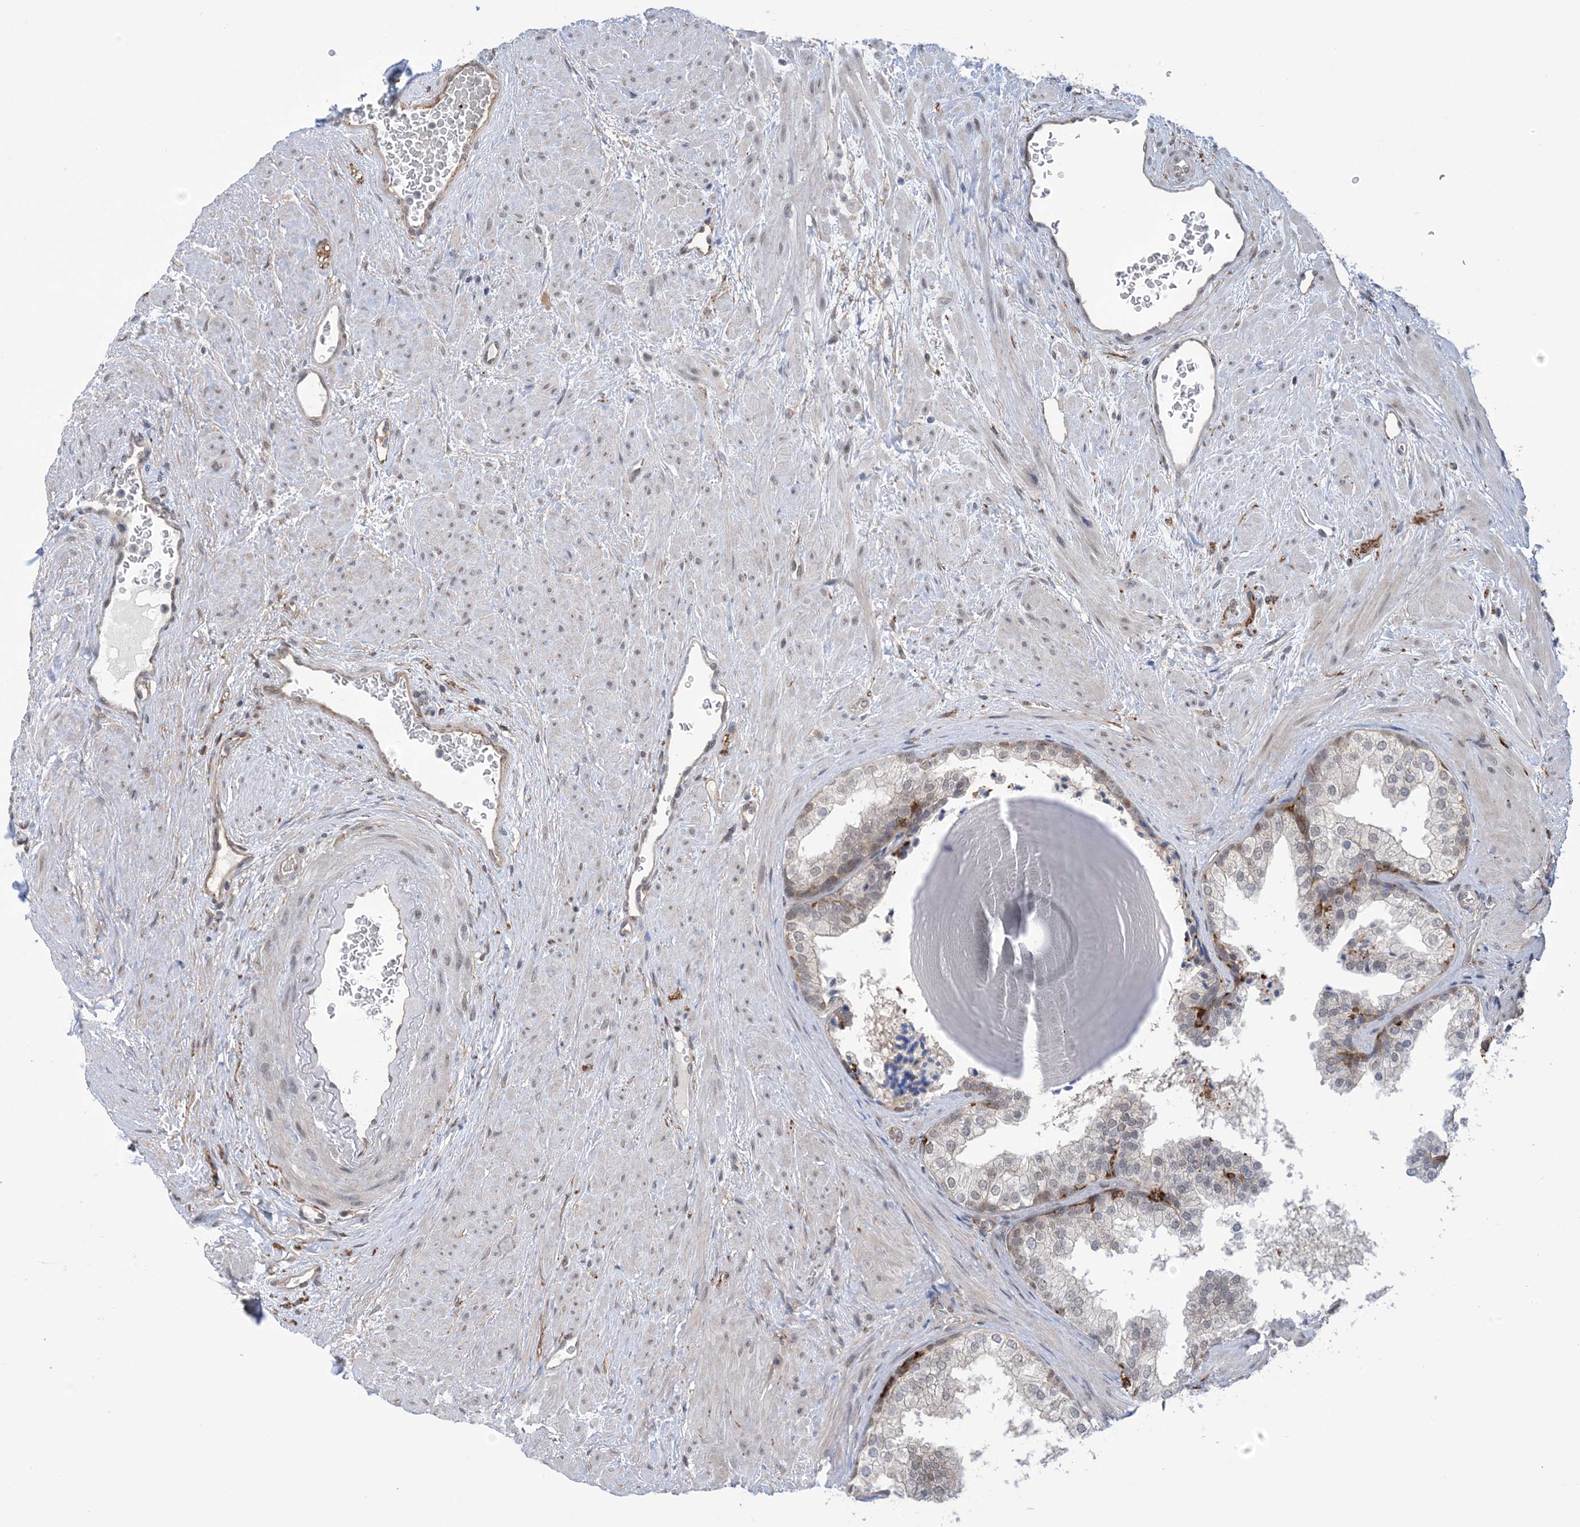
{"staining": {"intensity": "negative", "quantity": "none", "location": "none"}, "tissue": "prostate", "cell_type": "Glandular cells", "image_type": "normal", "snomed": [{"axis": "morphology", "description": "Normal tissue, NOS"}, {"axis": "topography", "description": "Prostate"}], "caption": "A photomicrograph of human prostate is negative for staining in glandular cells. The staining was performed using DAB (3,3'-diaminobenzidine) to visualize the protein expression in brown, while the nuclei were stained in blue with hematoxylin (Magnification: 20x).", "gene": "ZNF8", "patient": {"sex": "male", "age": 48}}